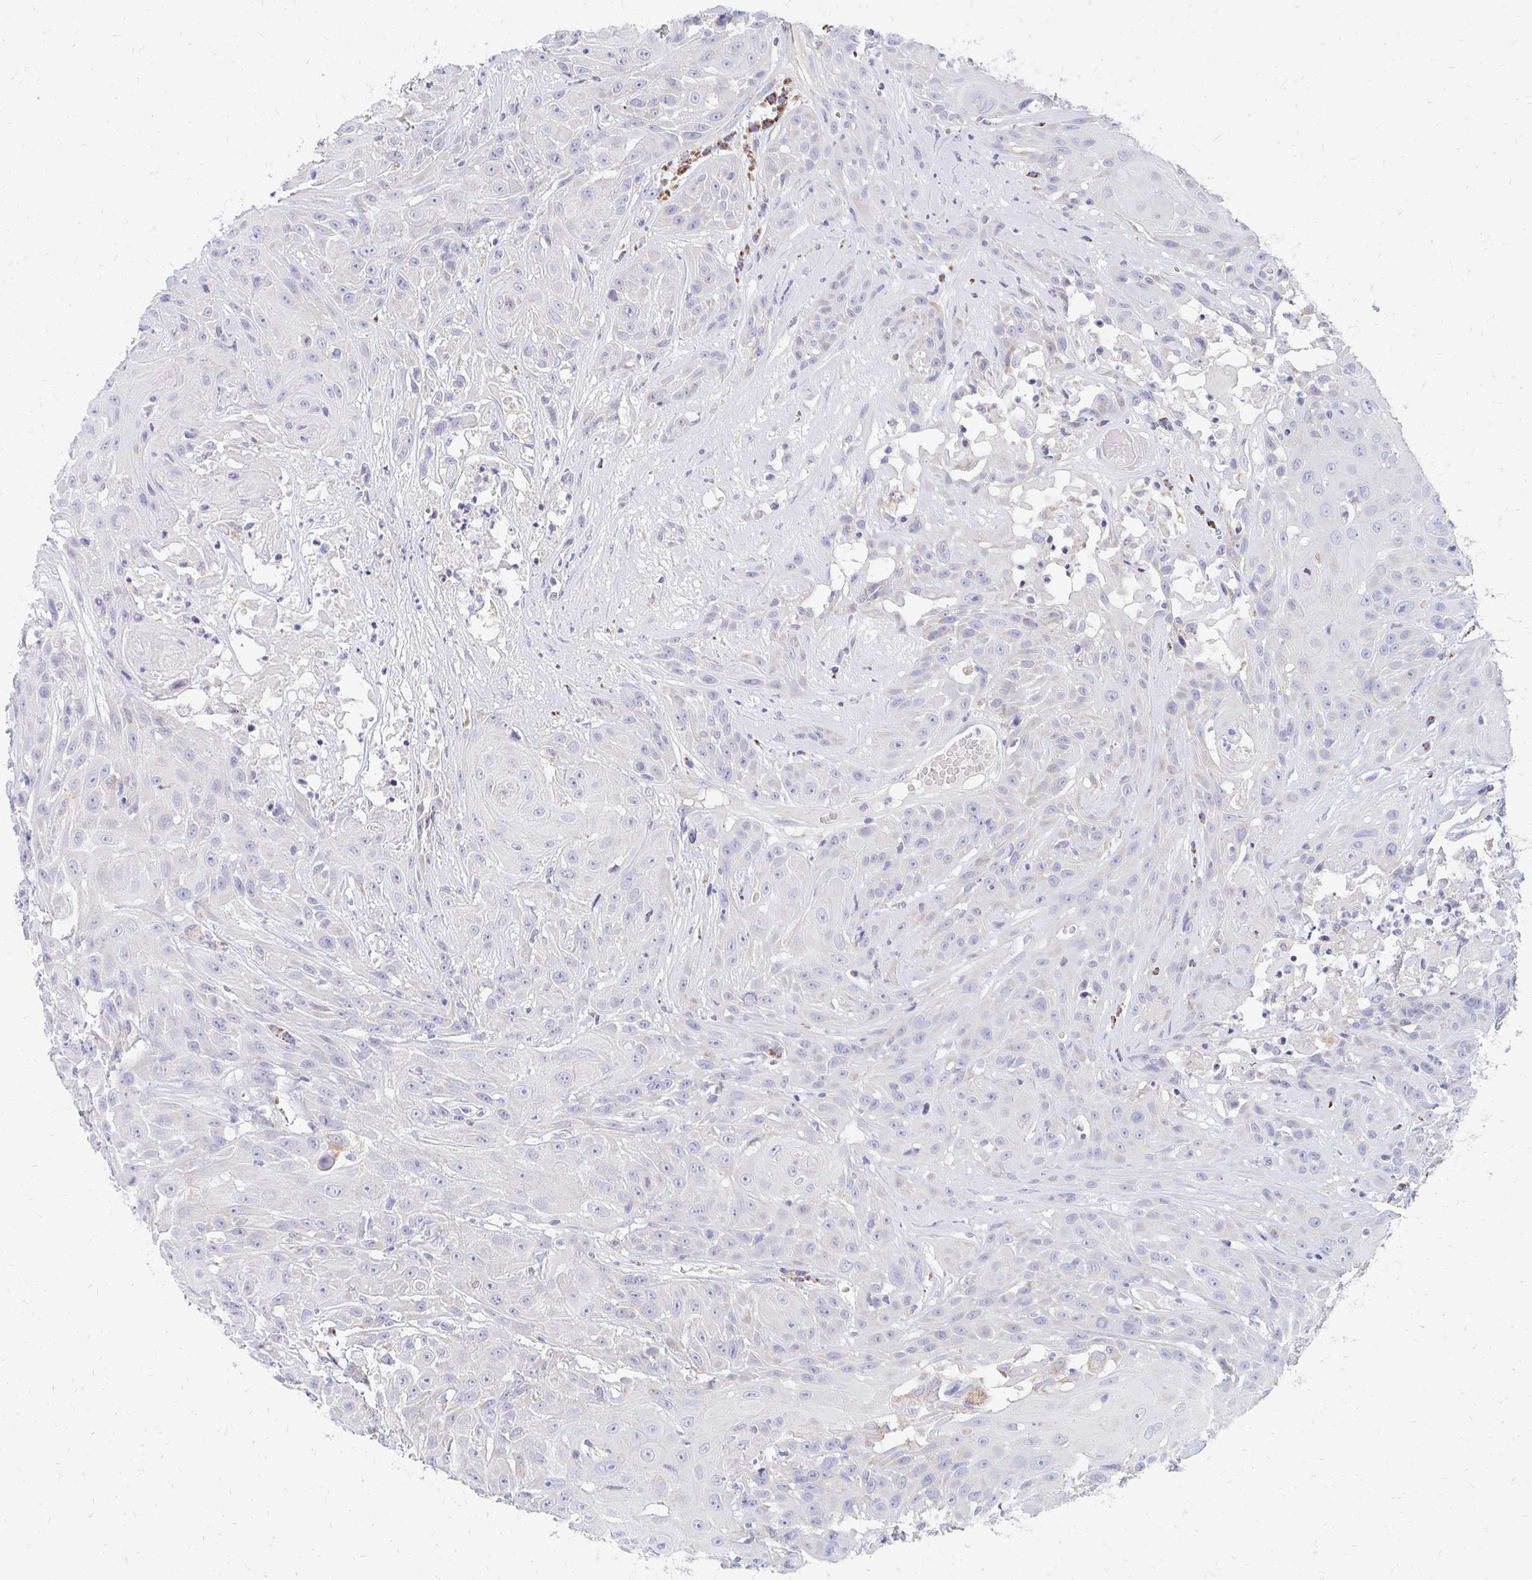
{"staining": {"intensity": "negative", "quantity": "none", "location": "none"}, "tissue": "head and neck cancer", "cell_type": "Tumor cells", "image_type": "cancer", "snomed": [{"axis": "morphology", "description": "Squamous cell carcinoma, NOS"}, {"axis": "topography", "description": "Skin"}, {"axis": "topography", "description": "Head-Neck"}], "caption": "An image of human squamous cell carcinoma (head and neck) is negative for staining in tumor cells. (Stains: DAB (3,3'-diaminobenzidine) immunohistochemistry with hematoxylin counter stain, Microscopy: brightfield microscopy at high magnification).", "gene": "OR10V1", "patient": {"sex": "male", "age": 80}}